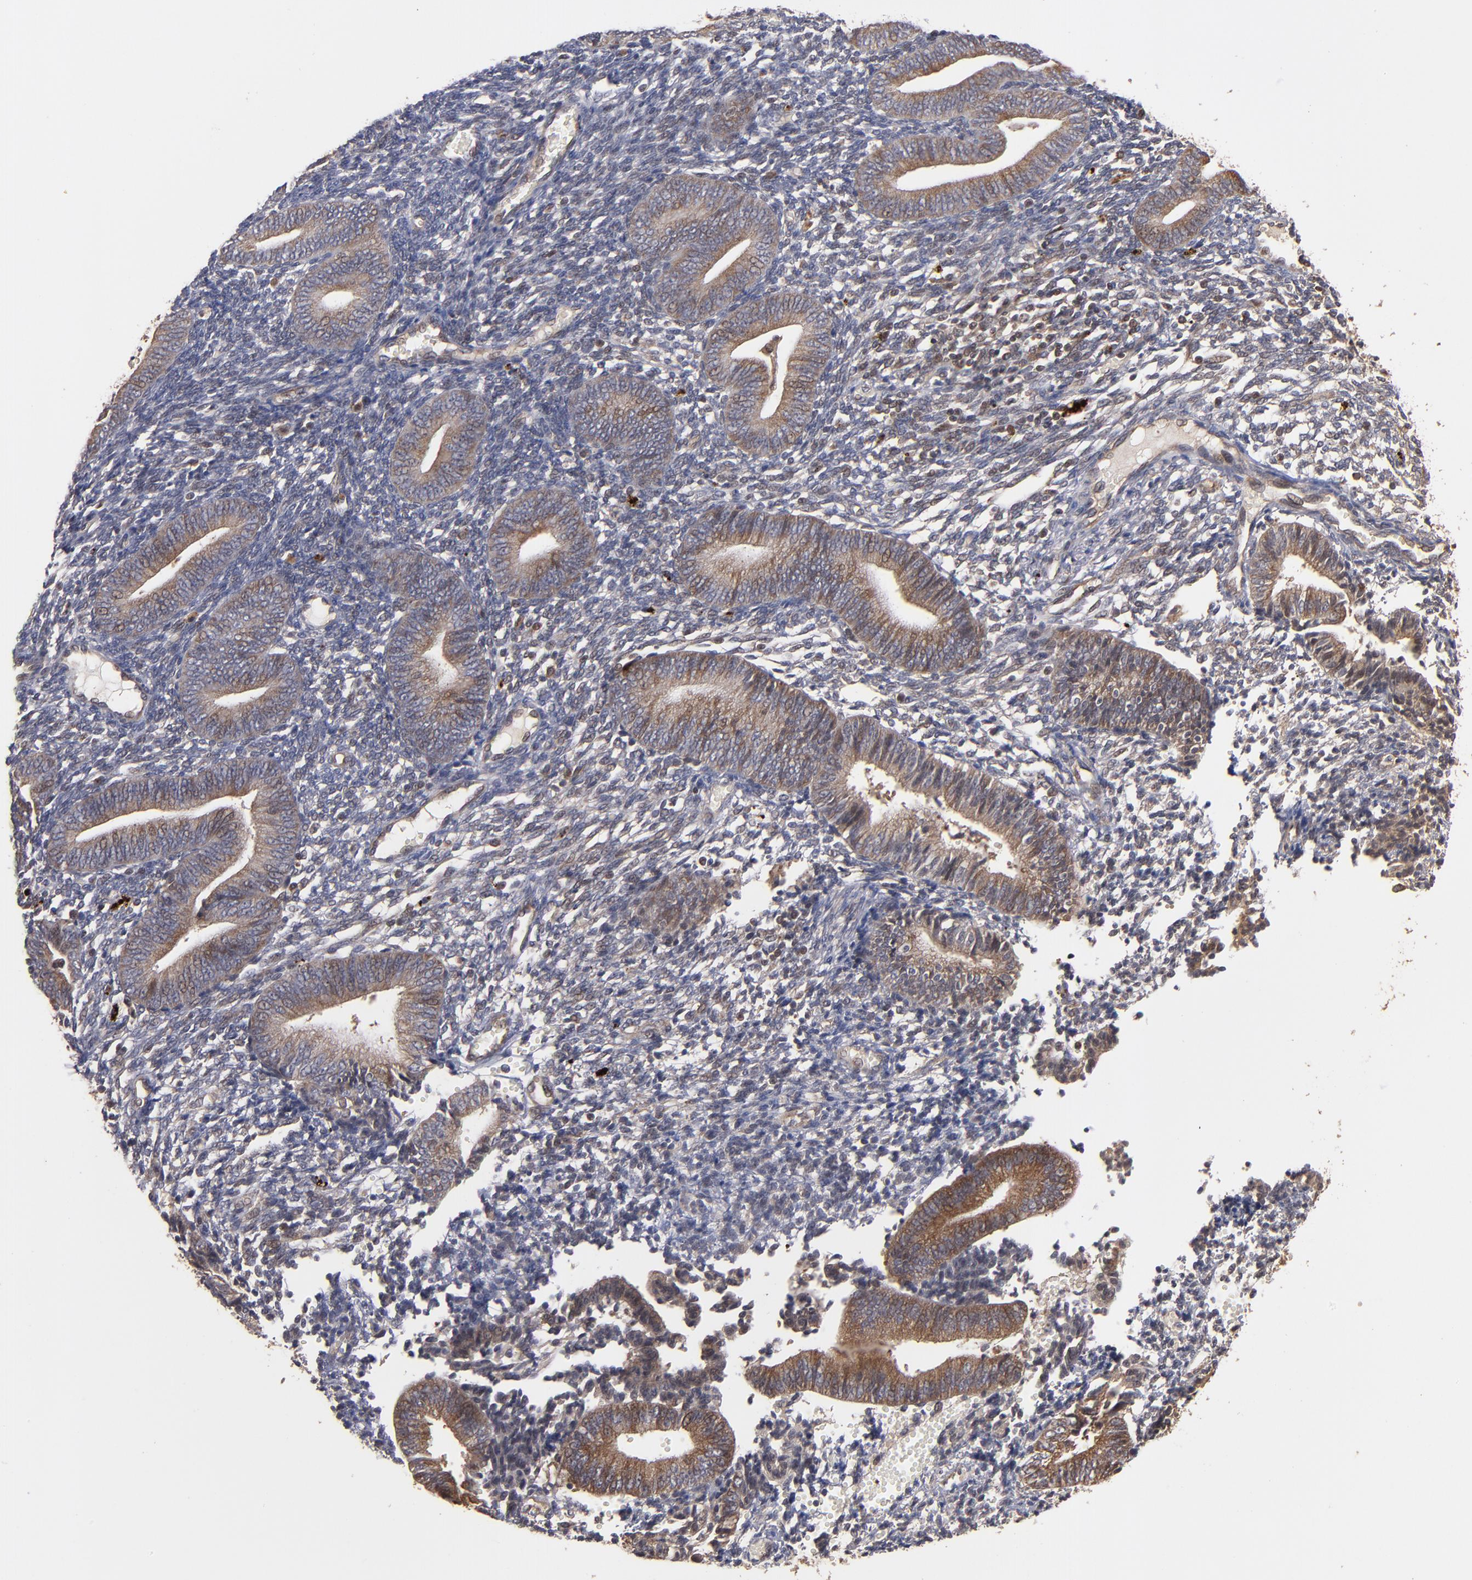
{"staining": {"intensity": "moderate", "quantity": "<25%", "location": "cytoplasmic/membranous"}, "tissue": "endometrium", "cell_type": "Cells in endometrial stroma", "image_type": "normal", "snomed": [{"axis": "morphology", "description": "Normal tissue, NOS"}, {"axis": "topography", "description": "Uterus"}, {"axis": "topography", "description": "Endometrium"}], "caption": "Moderate cytoplasmic/membranous positivity is seen in about <25% of cells in endometrial stroma in benign endometrium. Immunohistochemistry stains the protein of interest in brown and the nuclei are stained blue.", "gene": "BDKRB1", "patient": {"sex": "female", "age": 33}}